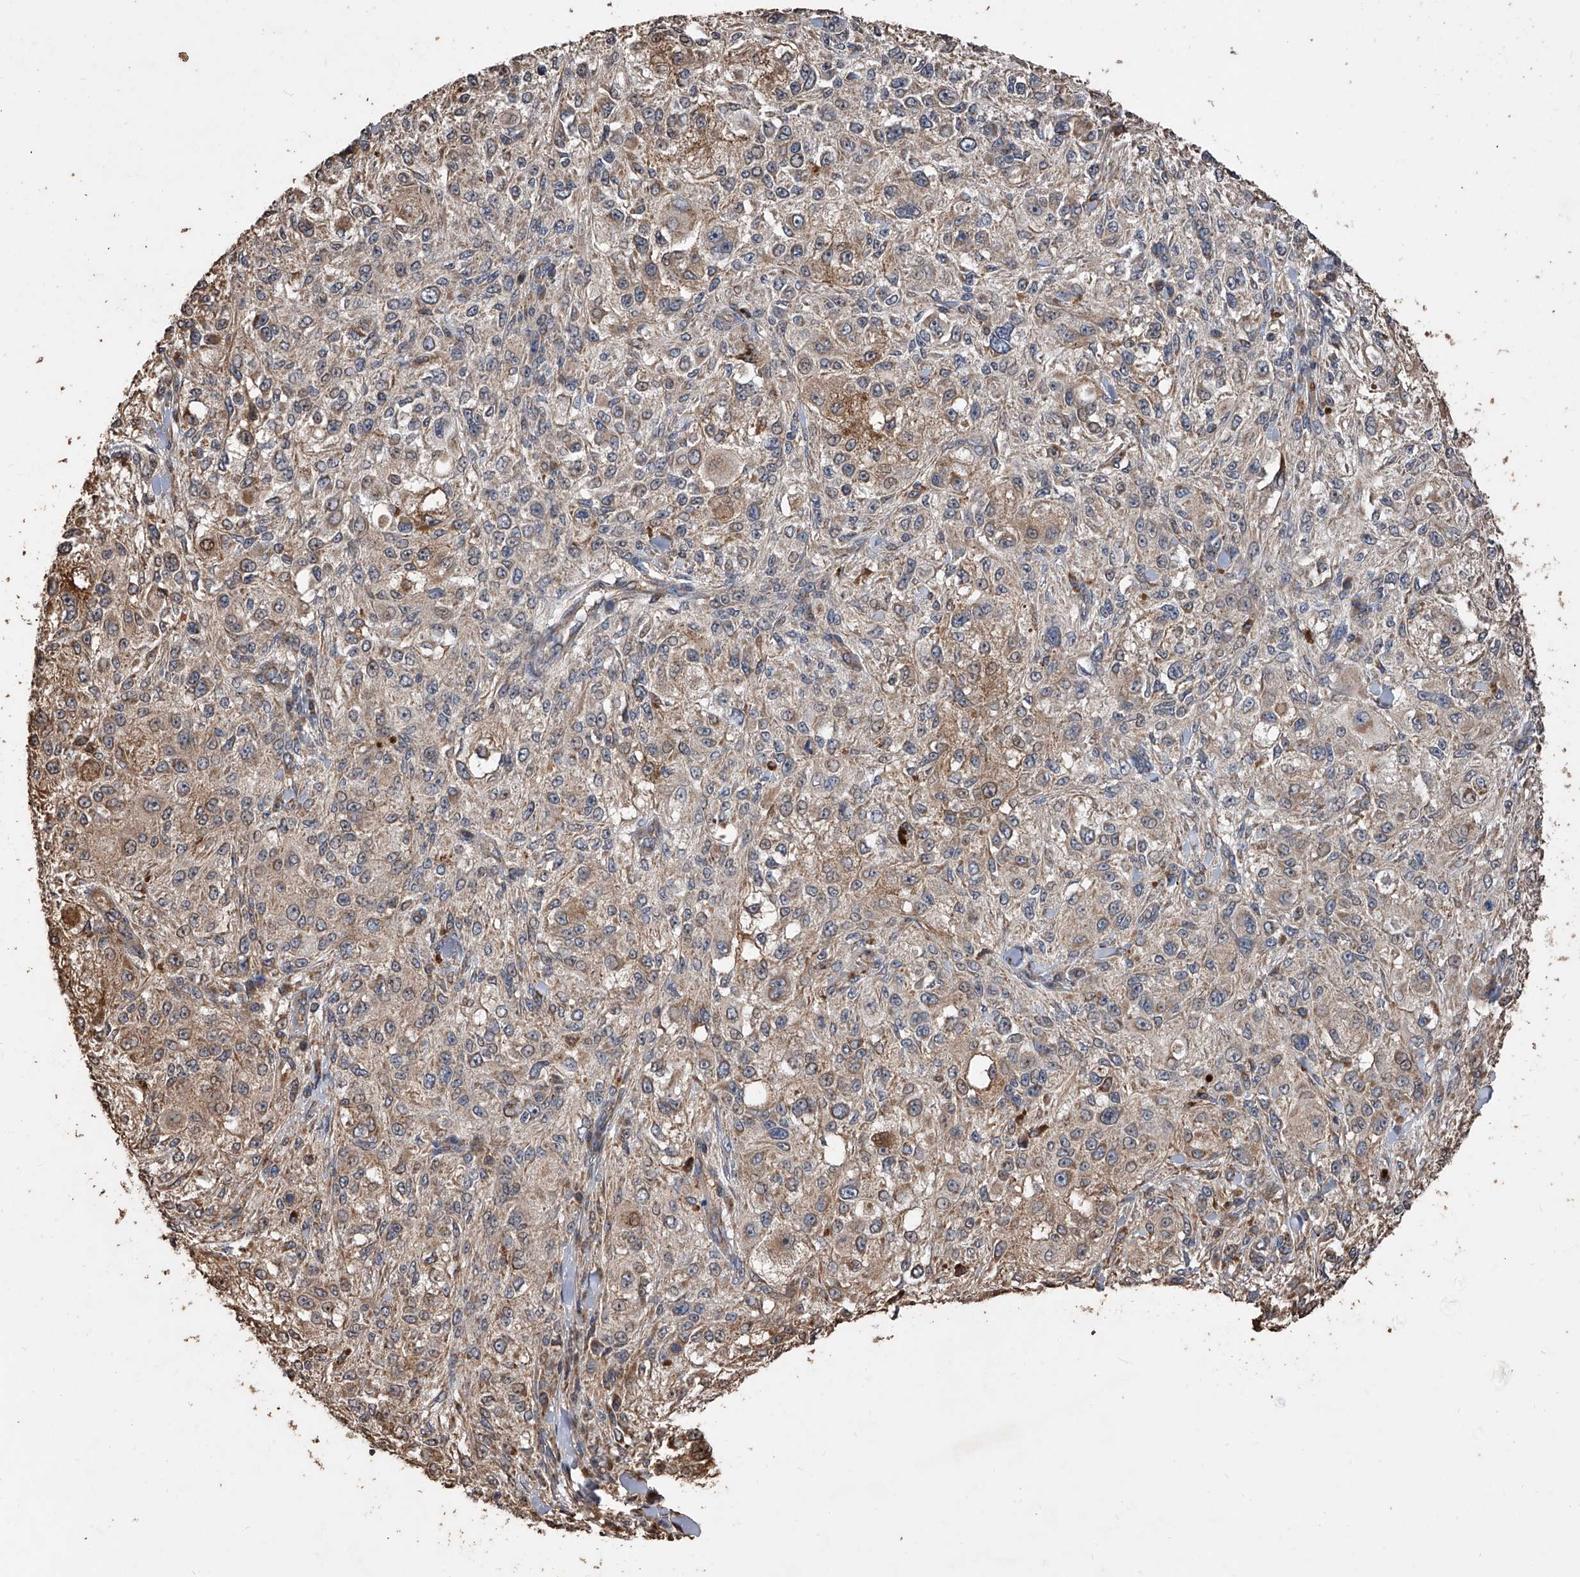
{"staining": {"intensity": "weak", "quantity": ">75%", "location": "cytoplasmic/membranous"}, "tissue": "melanoma", "cell_type": "Tumor cells", "image_type": "cancer", "snomed": [{"axis": "morphology", "description": "Necrosis, NOS"}, {"axis": "morphology", "description": "Malignant melanoma, NOS"}, {"axis": "topography", "description": "Skin"}], "caption": "Malignant melanoma stained with a brown dye exhibits weak cytoplasmic/membranous positive positivity in about >75% of tumor cells.", "gene": "LTV1", "patient": {"sex": "female", "age": 87}}